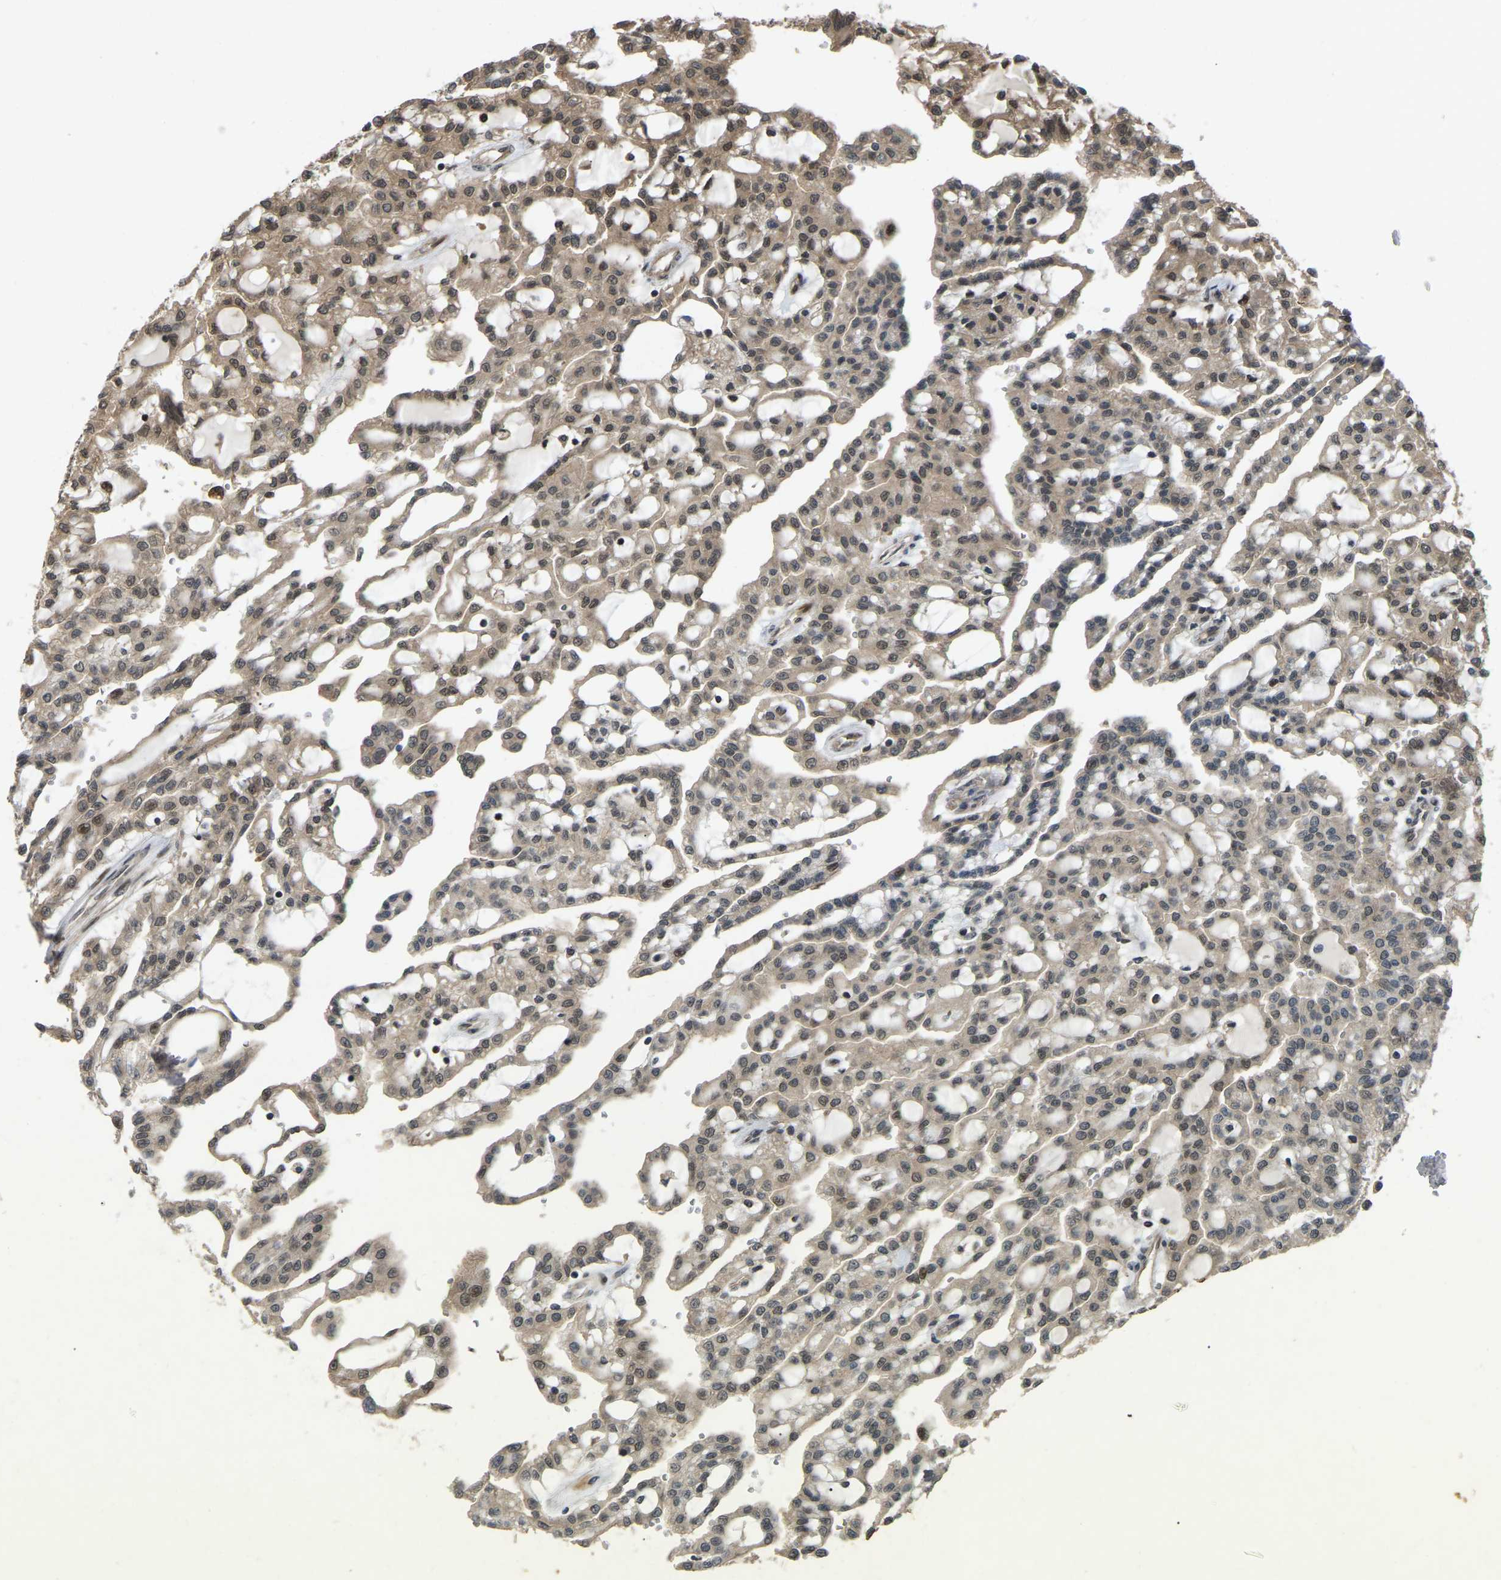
{"staining": {"intensity": "weak", "quantity": ">75%", "location": "cytoplasmic/membranous,nuclear"}, "tissue": "renal cancer", "cell_type": "Tumor cells", "image_type": "cancer", "snomed": [{"axis": "morphology", "description": "Adenocarcinoma, NOS"}, {"axis": "topography", "description": "Kidney"}], "caption": "This photomicrograph reveals renal cancer (adenocarcinoma) stained with IHC to label a protein in brown. The cytoplasmic/membranous and nuclear of tumor cells show weak positivity for the protein. Nuclei are counter-stained blue.", "gene": "KIAA1549", "patient": {"sex": "male", "age": 63}}